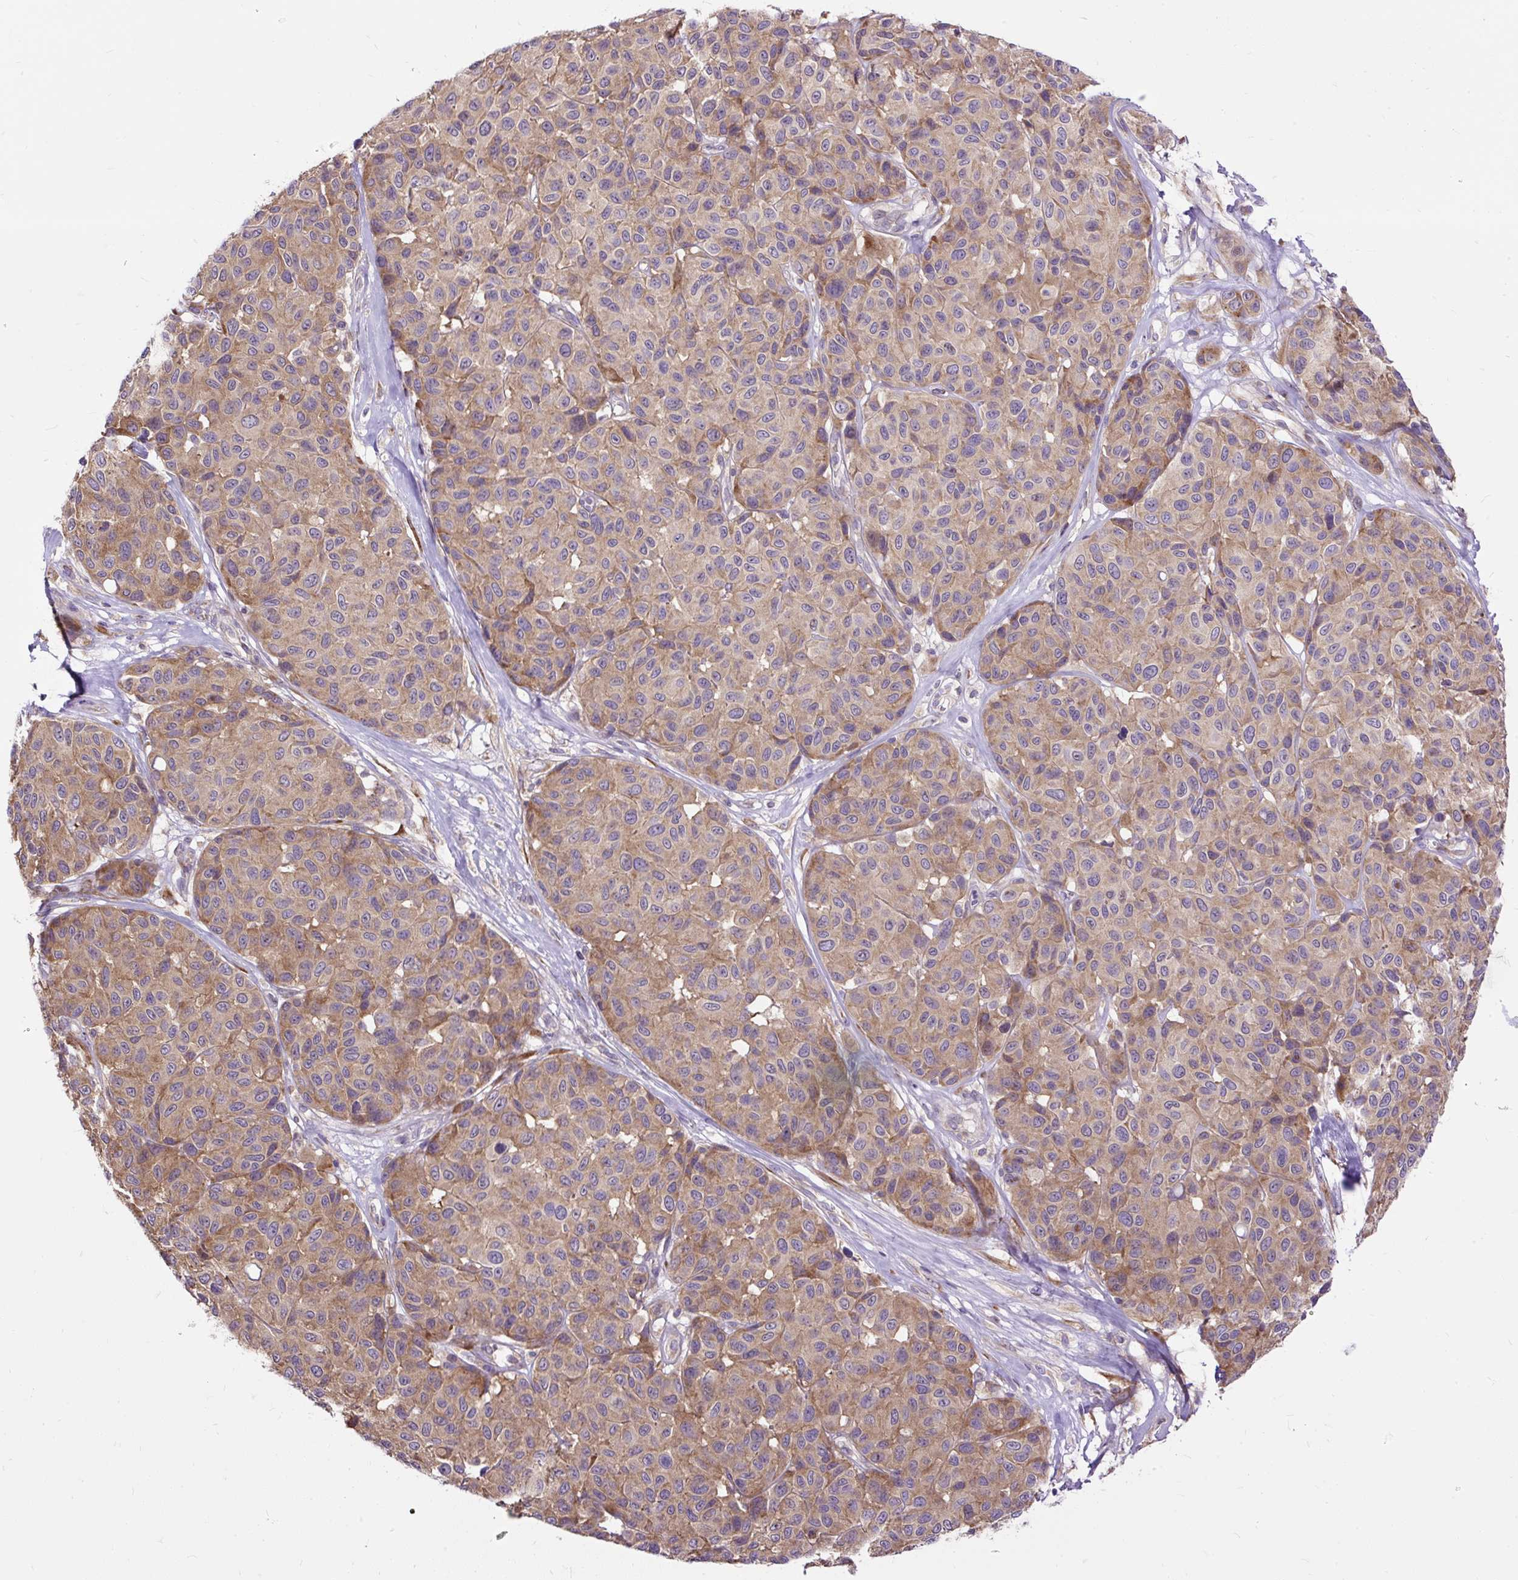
{"staining": {"intensity": "moderate", "quantity": ">75%", "location": "cytoplasmic/membranous"}, "tissue": "melanoma", "cell_type": "Tumor cells", "image_type": "cancer", "snomed": [{"axis": "morphology", "description": "Malignant melanoma, NOS"}, {"axis": "topography", "description": "Skin"}], "caption": "The photomicrograph displays immunohistochemical staining of melanoma. There is moderate cytoplasmic/membranous expression is appreciated in approximately >75% of tumor cells. (DAB IHC with brightfield microscopy, high magnification).", "gene": "RPS5", "patient": {"sex": "female", "age": 66}}